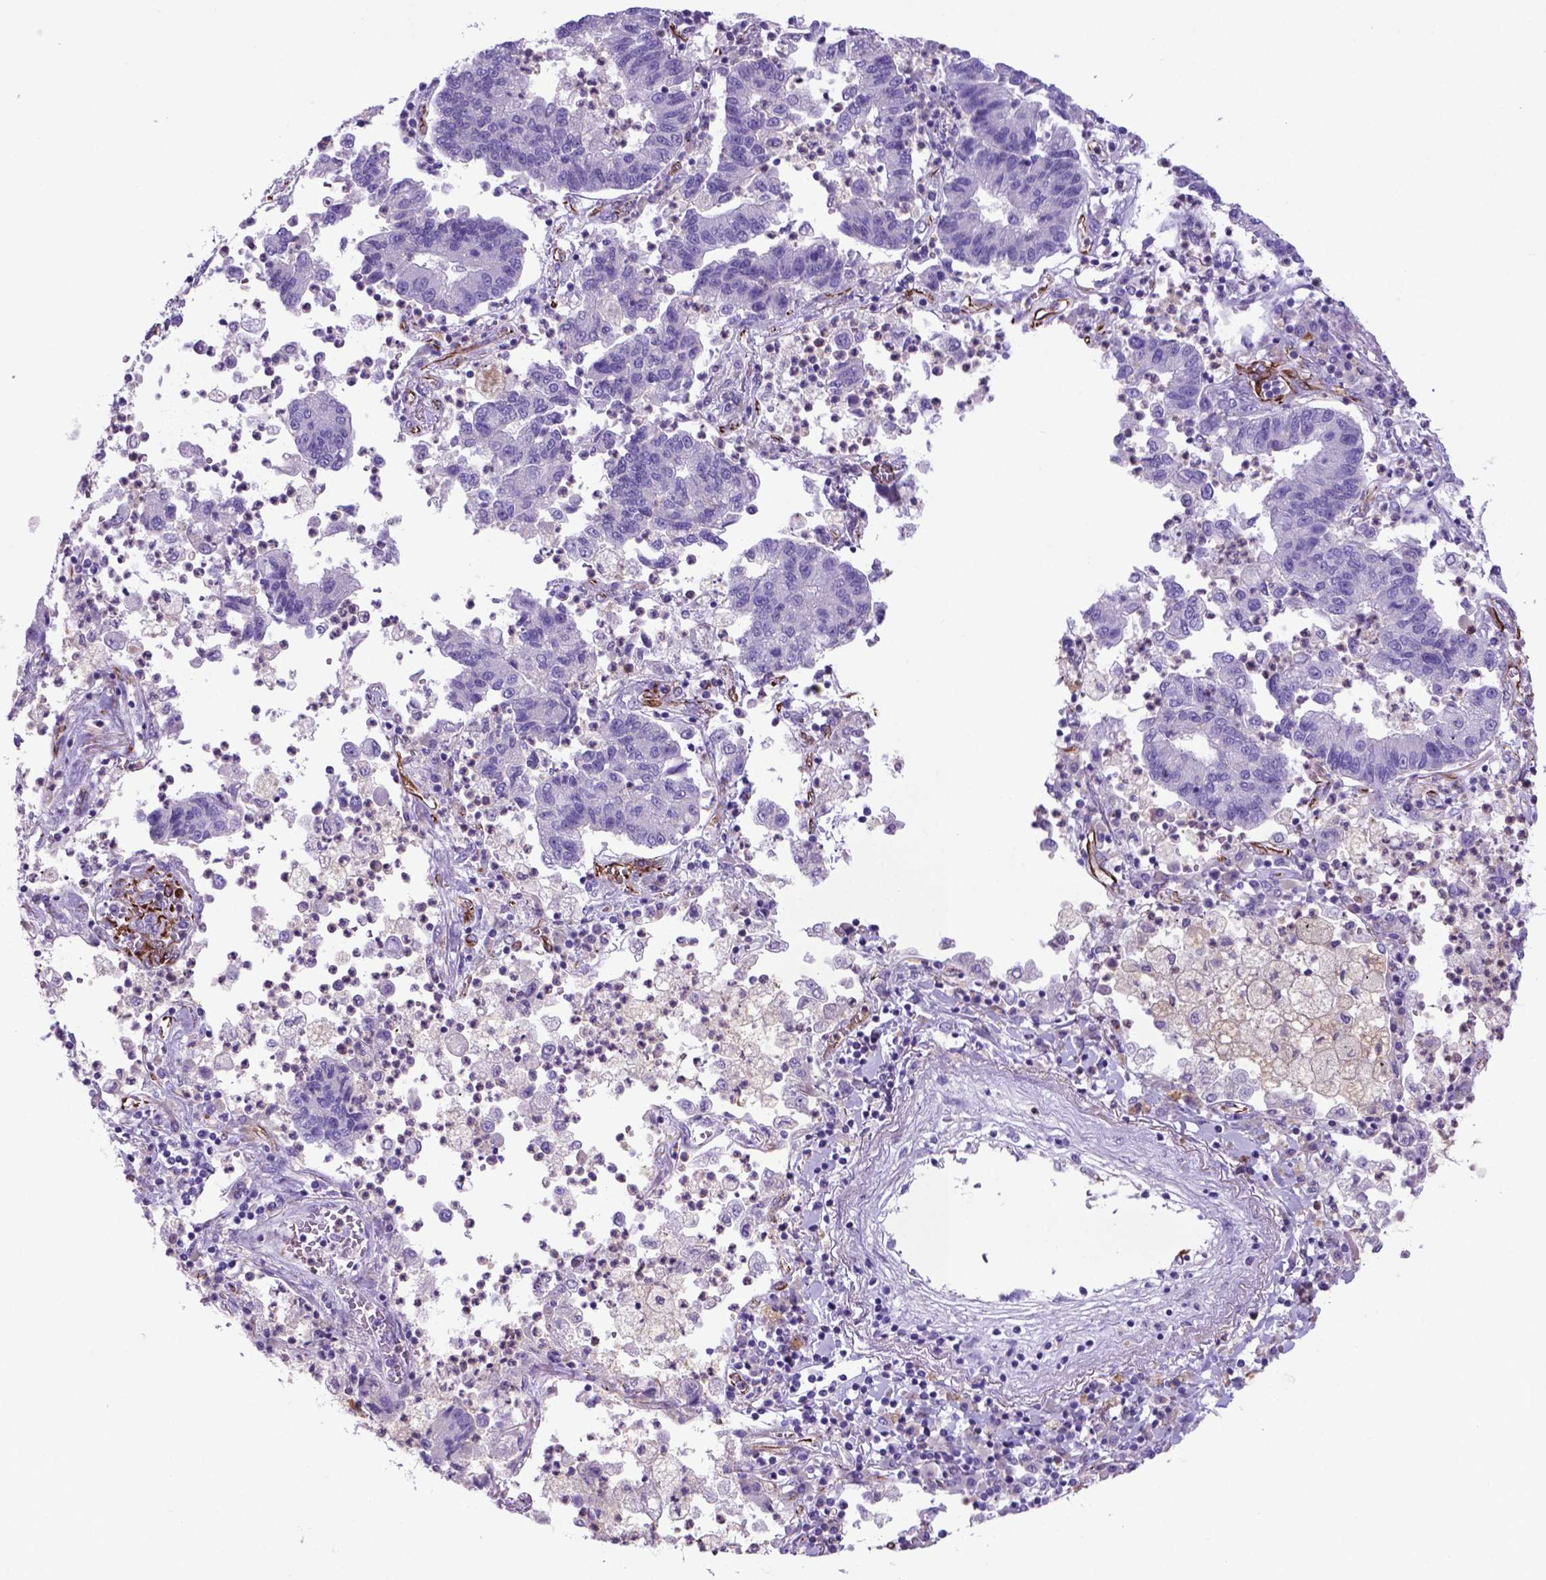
{"staining": {"intensity": "negative", "quantity": "none", "location": "none"}, "tissue": "lung cancer", "cell_type": "Tumor cells", "image_type": "cancer", "snomed": [{"axis": "morphology", "description": "Adenocarcinoma, NOS"}, {"axis": "topography", "description": "Lung"}], "caption": "The IHC histopathology image has no significant staining in tumor cells of lung cancer (adenocarcinoma) tissue. (DAB (3,3'-diaminobenzidine) immunohistochemistry, high magnification).", "gene": "LZTR1", "patient": {"sex": "female", "age": 57}}